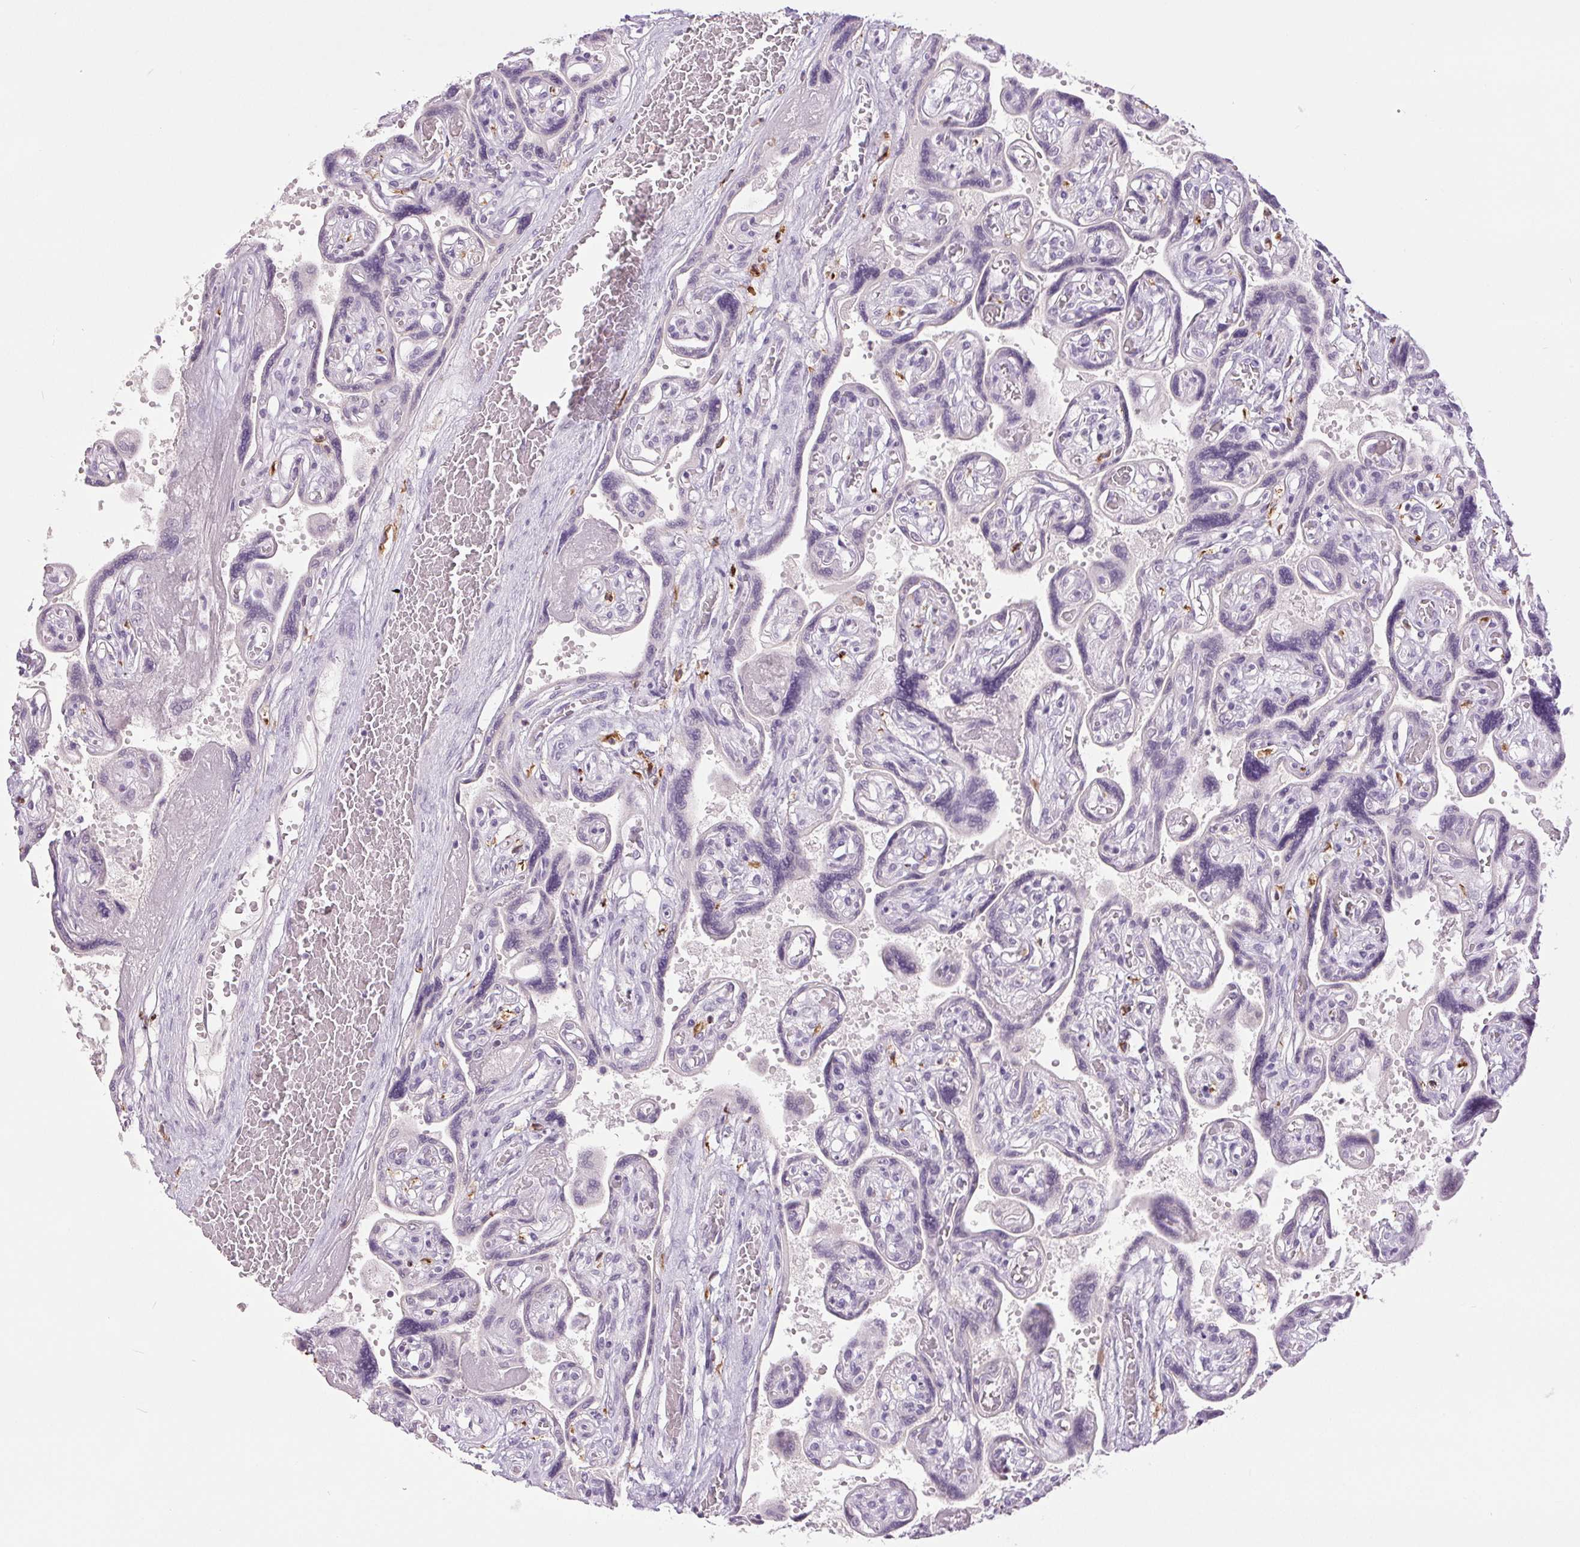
{"staining": {"intensity": "weak", "quantity": "<25%", "location": "nuclear"}, "tissue": "placenta", "cell_type": "Decidual cells", "image_type": "normal", "snomed": [{"axis": "morphology", "description": "Normal tissue, NOS"}, {"axis": "topography", "description": "Placenta"}], "caption": "This is a micrograph of IHC staining of benign placenta, which shows no staining in decidual cells. Brightfield microscopy of IHC stained with DAB (brown) and hematoxylin (blue), captured at high magnification.", "gene": "SMIM6", "patient": {"sex": "female", "age": 32}}